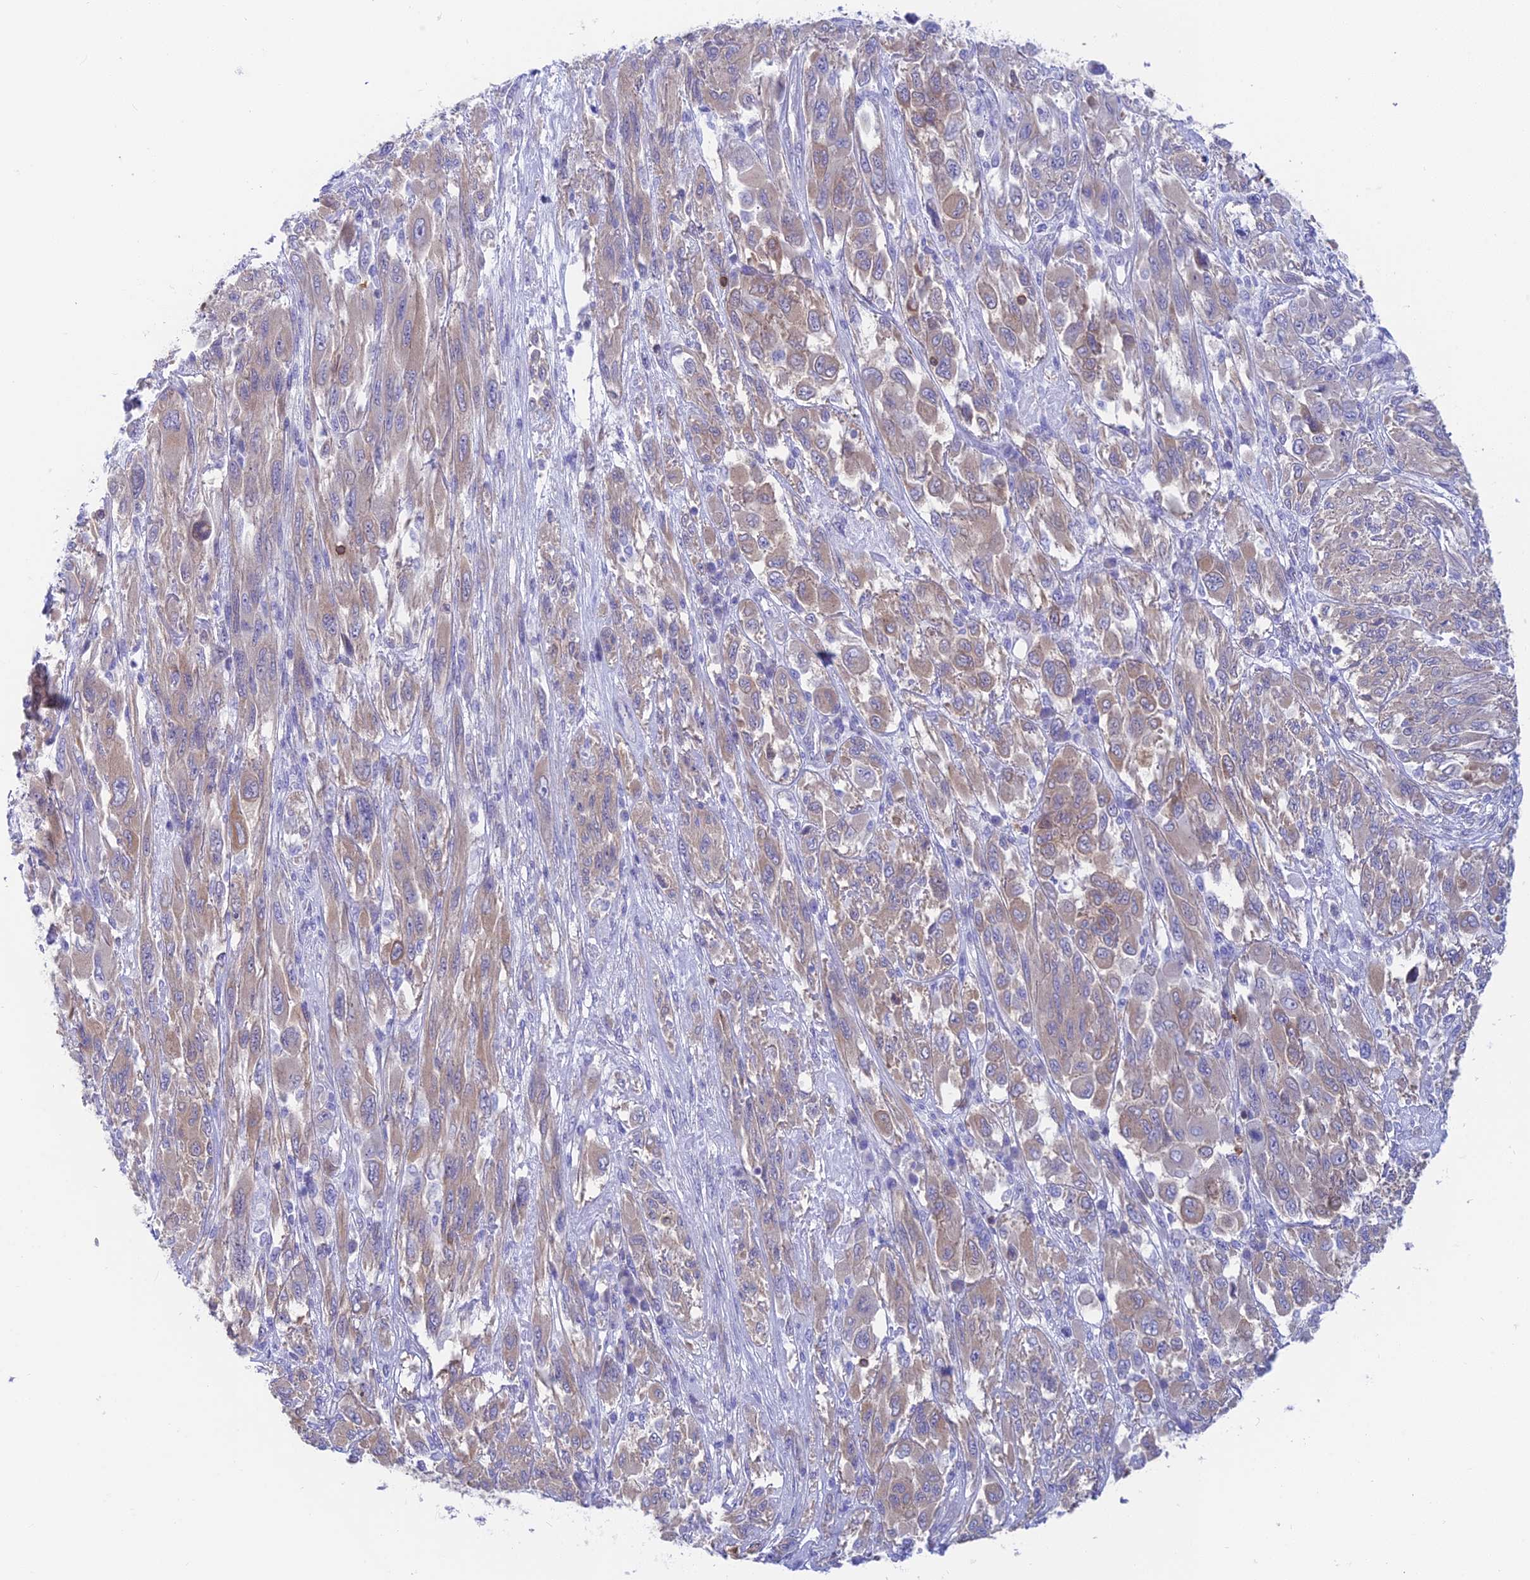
{"staining": {"intensity": "weak", "quantity": "<25%", "location": "cytoplasmic/membranous"}, "tissue": "melanoma", "cell_type": "Tumor cells", "image_type": "cancer", "snomed": [{"axis": "morphology", "description": "Malignant melanoma, NOS"}, {"axis": "topography", "description": "Skin"}], "caption": "Image shows no significant protein staining in tumor cells of malignant melanoma.", "gene": "LZTFL1", "patient": {"sex": "female", "age": 91}}